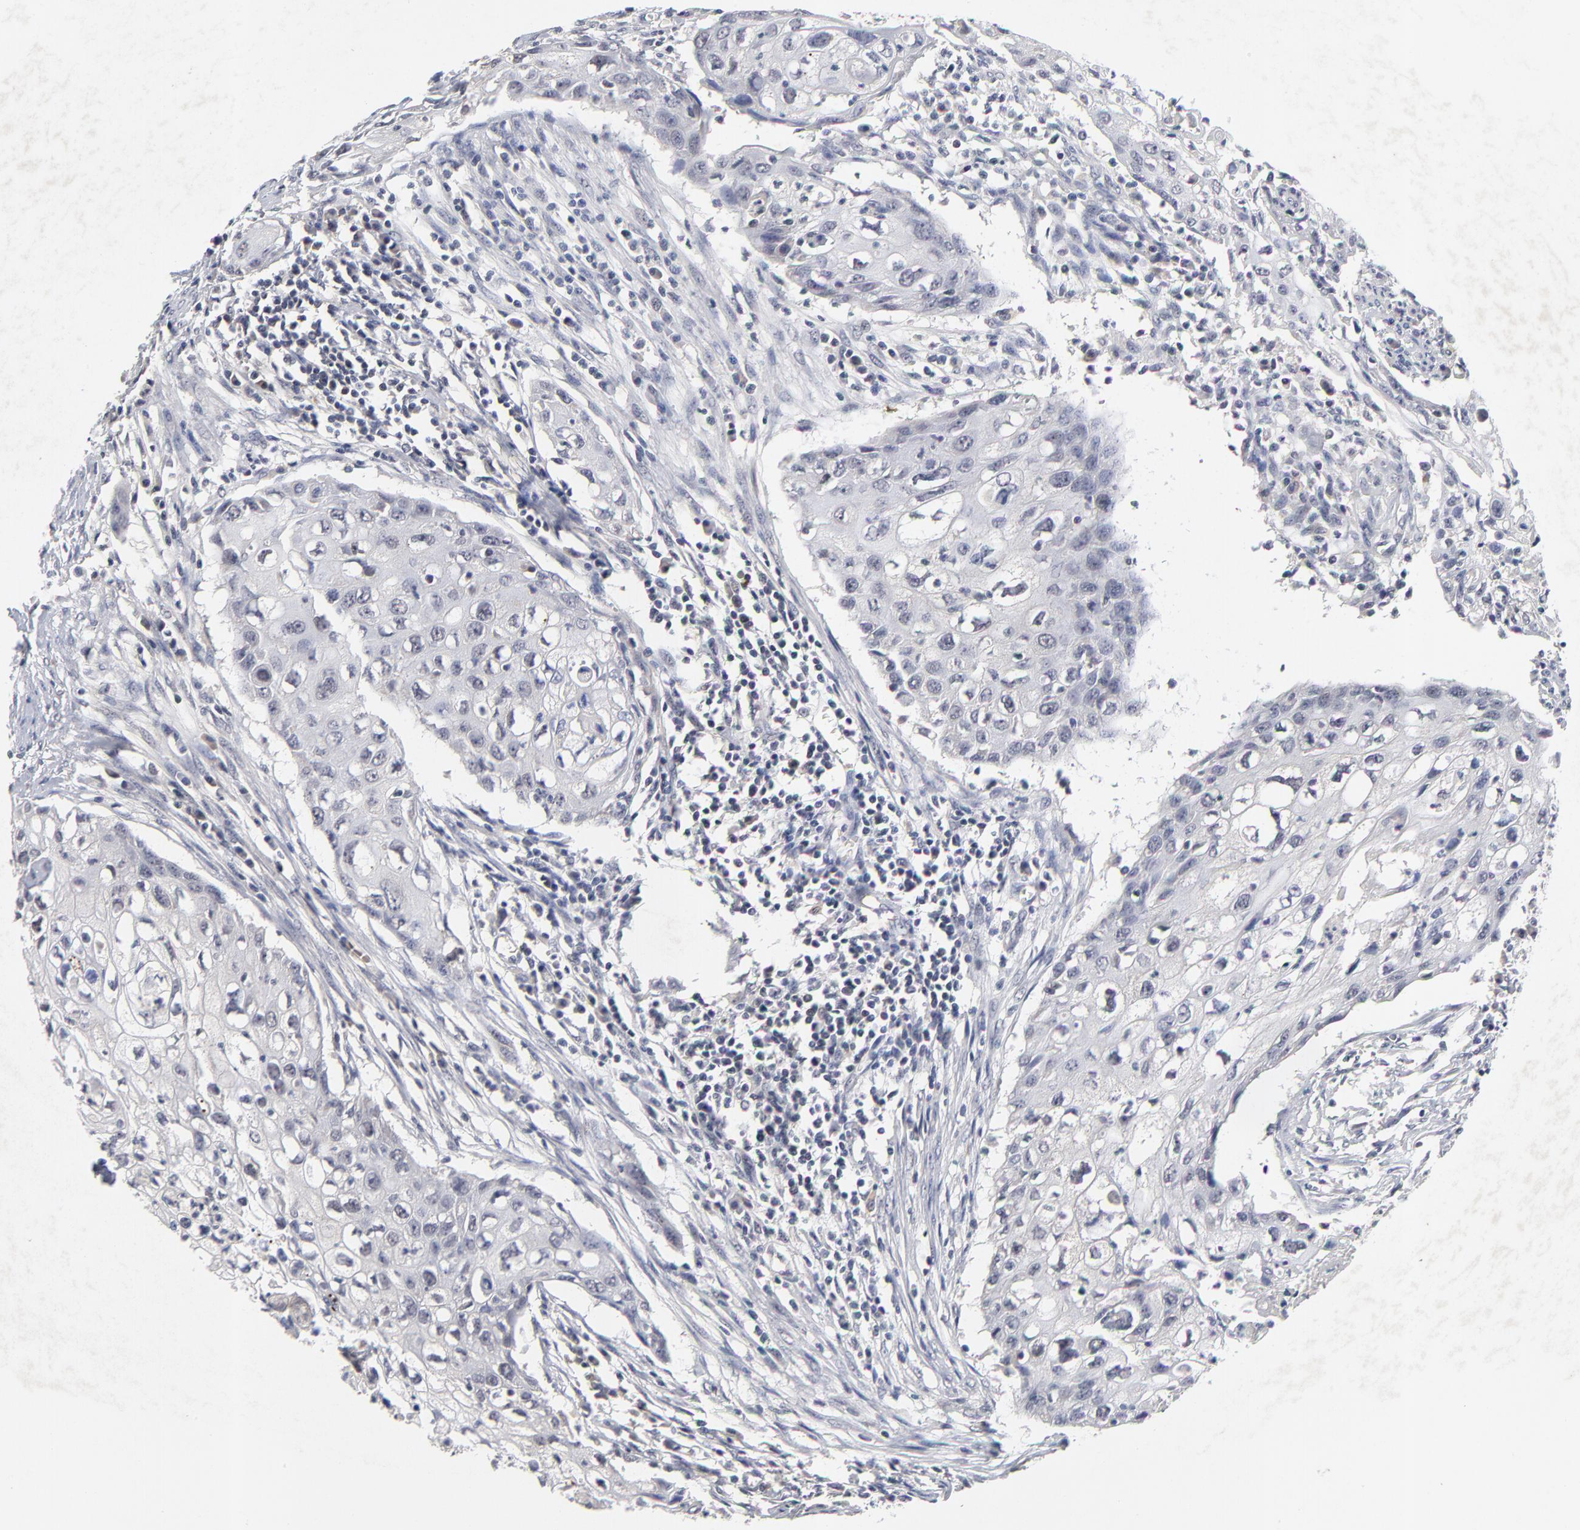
{"staining": {"intensity": "negative", "quantity": "none", "location": "none"}, "tissue": "urothelial cancer", "cell_type": "Tumor cells", "image_type": "cancer", "snomed": [{"axis": "morphology", "description": "Urothelial carcinoma, High grade"}, {"axis": "topography", "description": "Urinary bladder"}], "caption": "This is an IHC histopathology image of human urothelial cancer. There is no positivity in tumor cells.", "gene": "WSB1", "patient": {"sex": "male", "age": 54}}